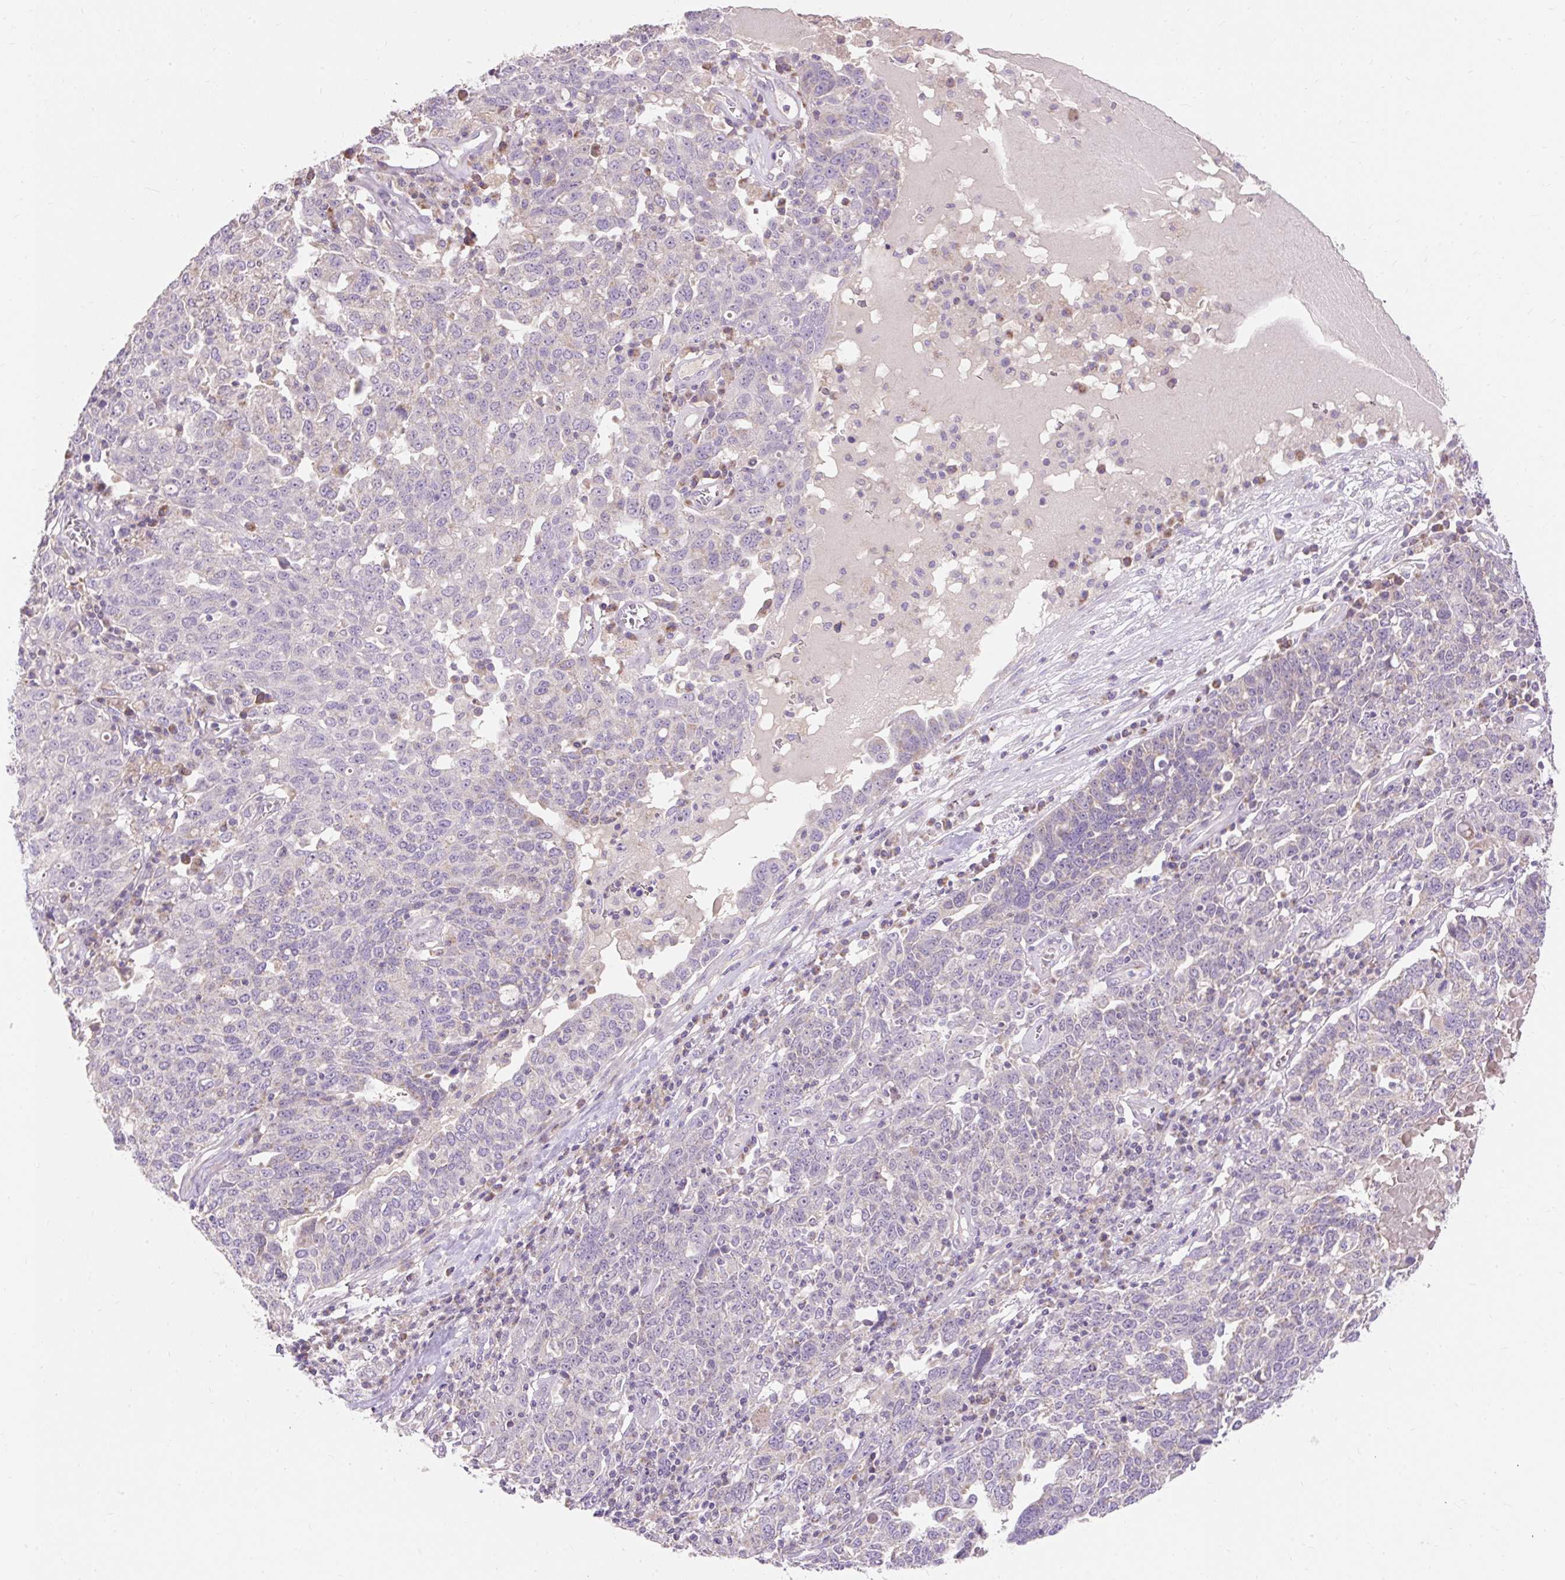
{"staining": {"intensity": "negative", "quantity": "none", "location": "none"}, "tissue": "ovarian cancer", "cell_type": "Tumor cells", "image_type": "cancer", "snomed": [{"axis": "morphology", "description": "Carcinoma, endometroid"}, {"axis": "topography", "description": "Ovary"}], "caption": "This is an IHC image of endometroid carcinoma (ovarian). There is no positivity in tumor cells.", "gene": "PMAIP1", "patient": {"sex": "female", "age": 62}}